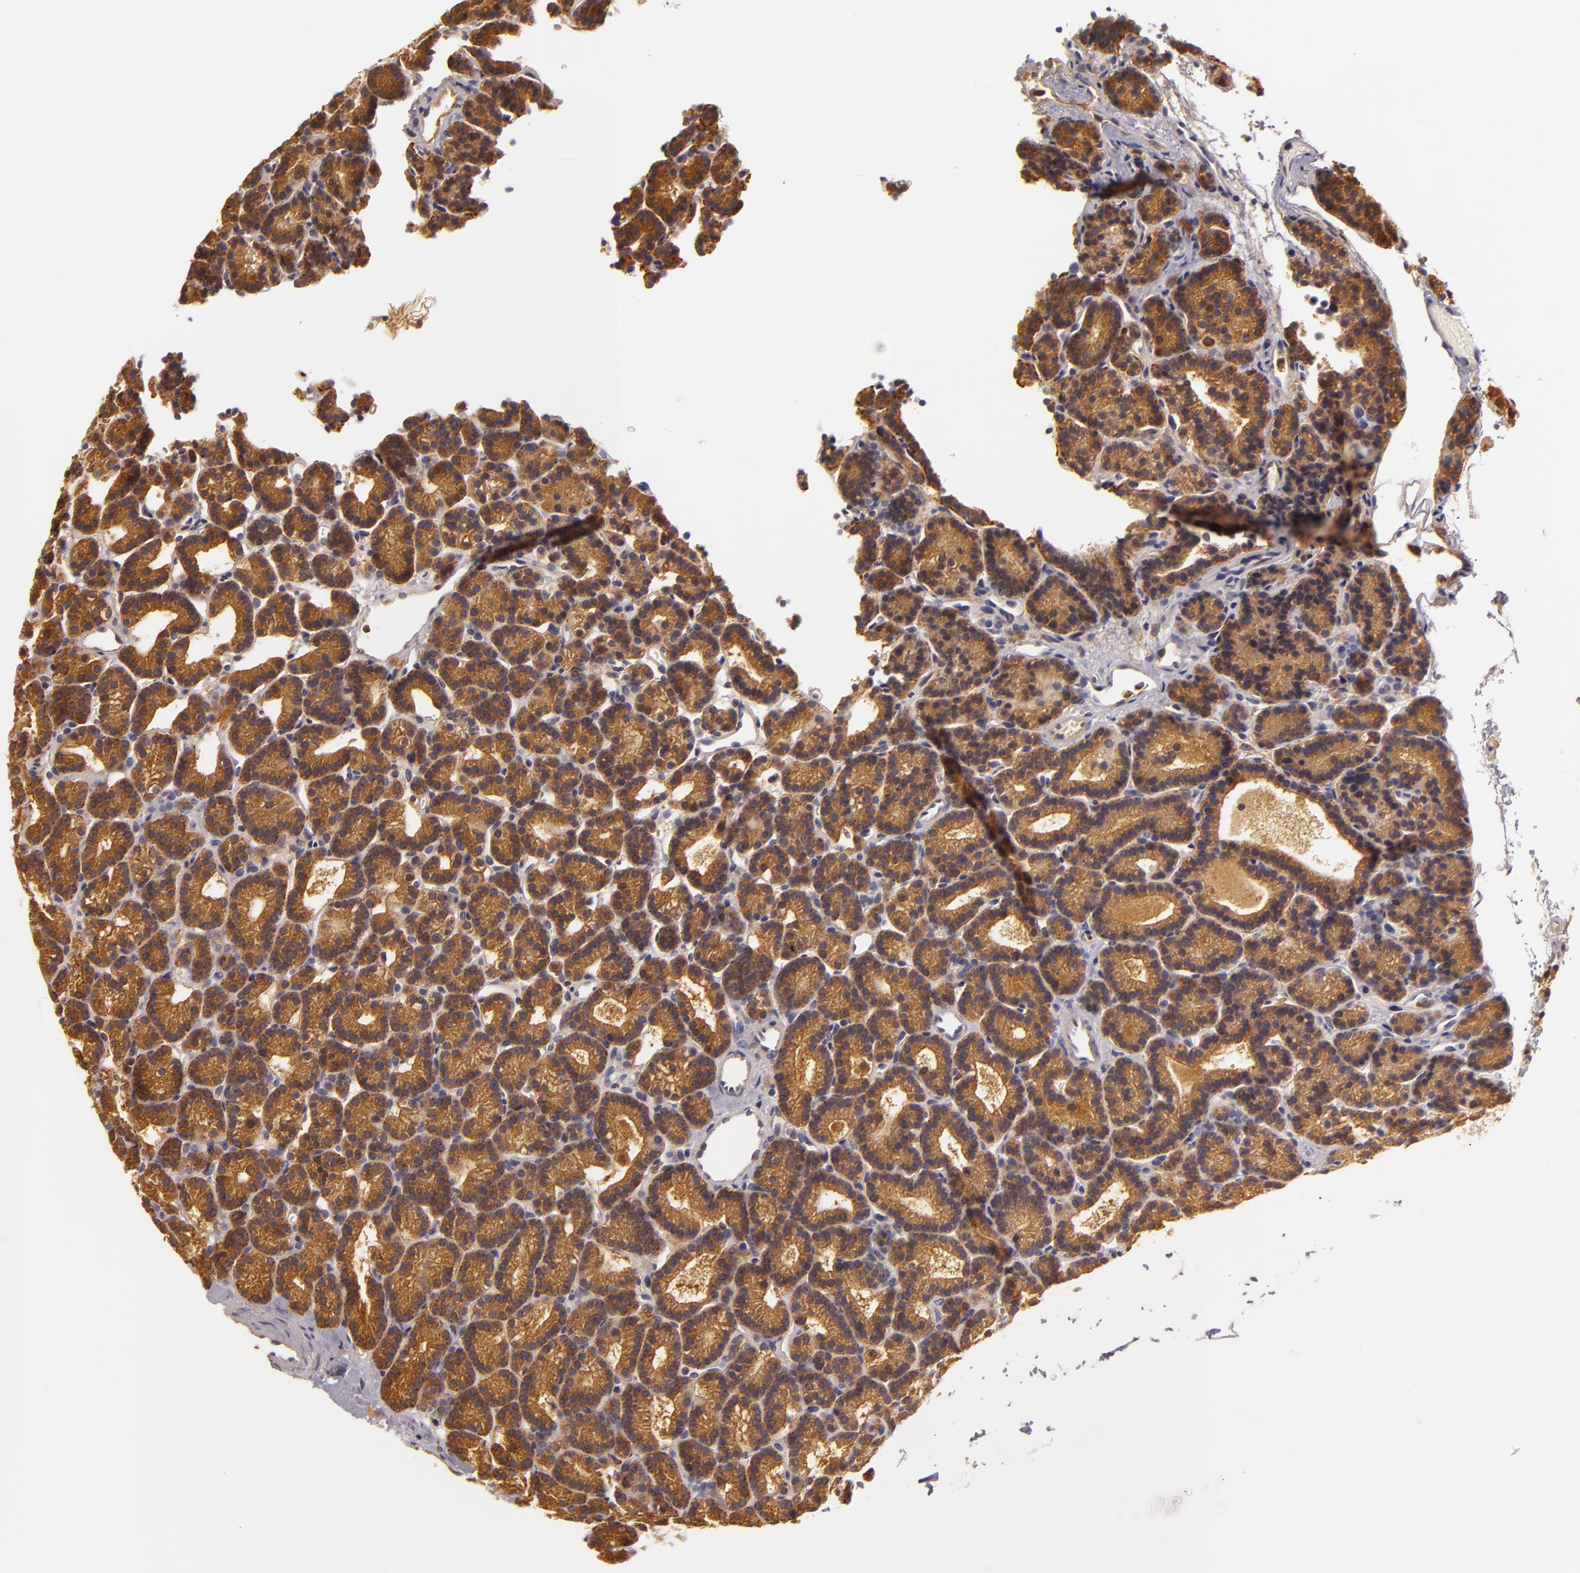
{"staining": {"intensity": "strong", "quantity": ">75%", "location": "cytoplasmic/membranous"}, "tissue": "parathyroid gland", "cell_type": "Glandular cells", "image_type": "normal", "snomed": [{"axis": "morphology", "description": "Normal tissue, NOS"}, {"axis": "topography", "description": "Parathyroid gland"}], "caption": "Strong cytoplasmic/membranous protein staining is identified in about >75% of glandular cells in parathyroid gland.", "gene": "TOM1", "patient": {"sex": "male", "age": 85}}